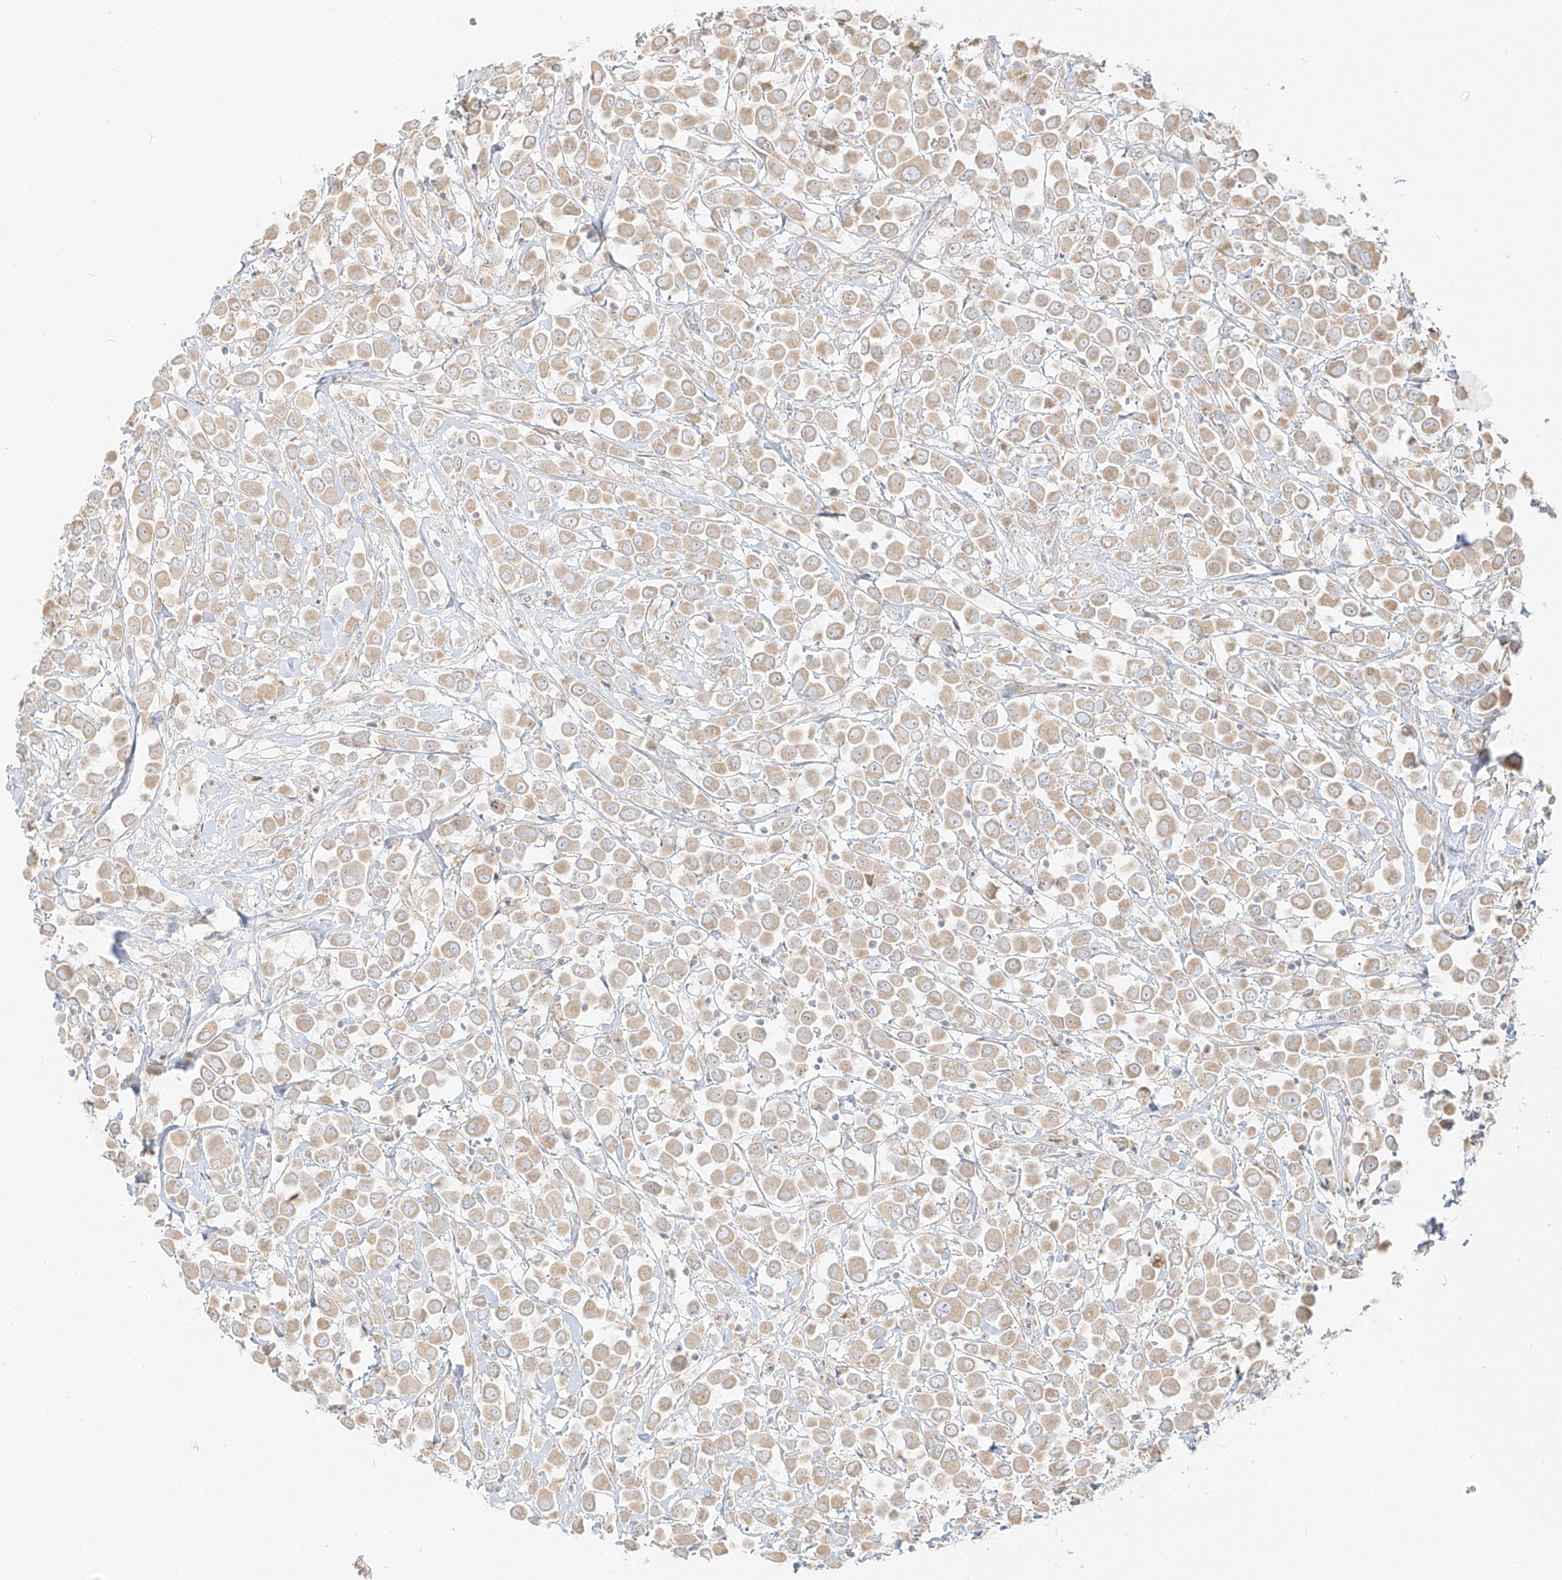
{"staining": {"intensity": "weak", "quantity": ">75%", "location": "cytoplasmic/membranous"}, "tissue": "breast cancer", "cell_type": "Tumor cells", "image_type": "cancer", "snomed": [{"axis": "morphology", "description": "Duct carcinoma"}, {"axis": "topography", "description": "Breast"}], "caption": "This photomicrograph exhibits immunohistochemistry (IHC) staining of breast infiltrating ductal carcinoma, with low weak cytoplasmic/membranous positivity in about >75% of tumor cells.", "gene": "ZIM3", "patient": {"sex": "female", "age": 61}}